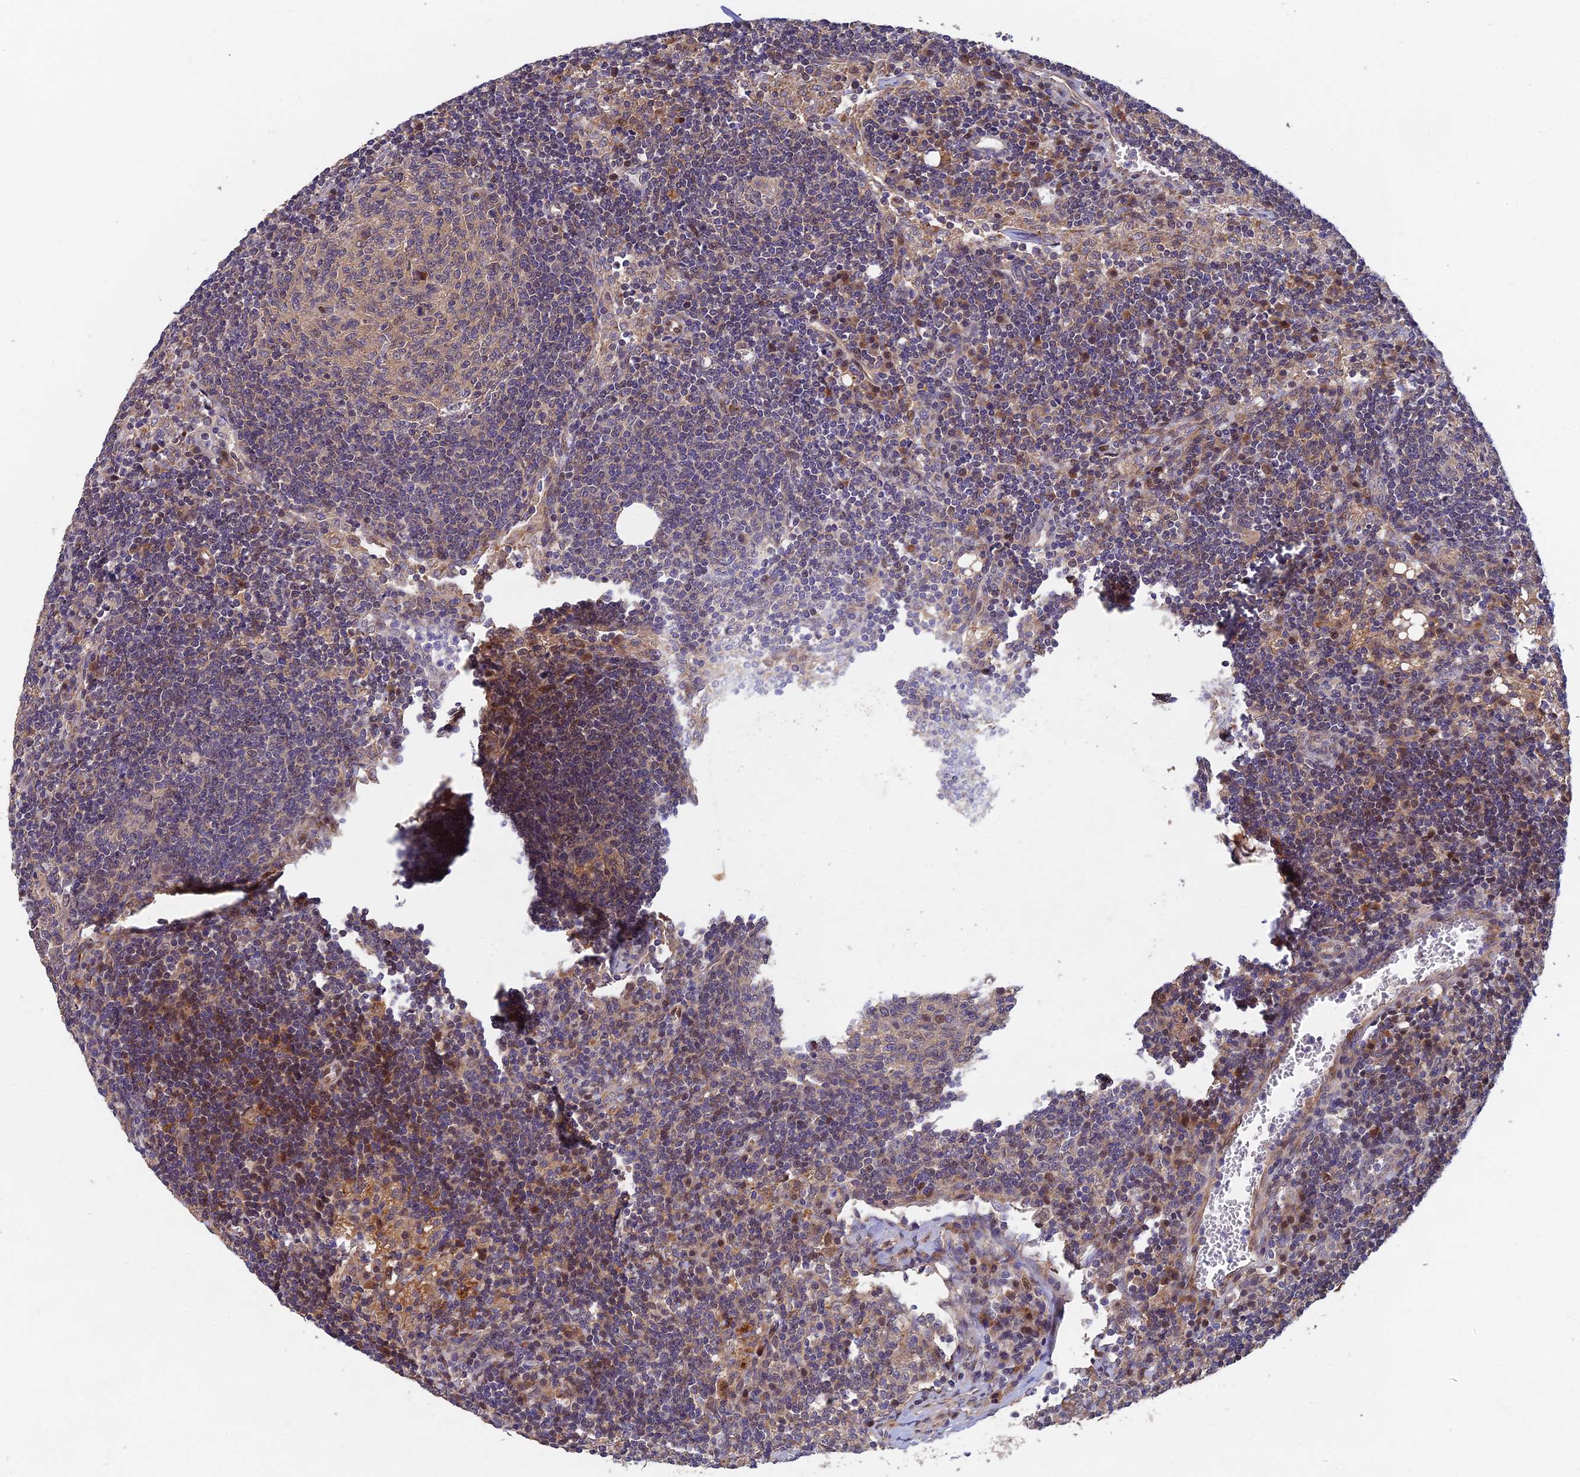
{"staining": {"intensity": "moderate", "quantity": "<25%", "location": "cytoplasmic/membranous"}, "tissue": "lymph node", "cell_type": "Germinal center cells", "image_type": "normal", "snomed": [{"axis": "morphology", "description": "Normal tissue, NOS"}, {"axis": "topography", "description": "Lymph node"}], "caption": "Immunohistochemistry (IHC) (DAB) staining of normal lymph node exhibits moderate cytoplasmic/membranous protein positivity in approximately <25% of germinal center cells. (Brightfield microscopy of DAB IHC at high magnification).", "gene": "NSMCE1", "patient": {"sex": "female", "age": 73}}